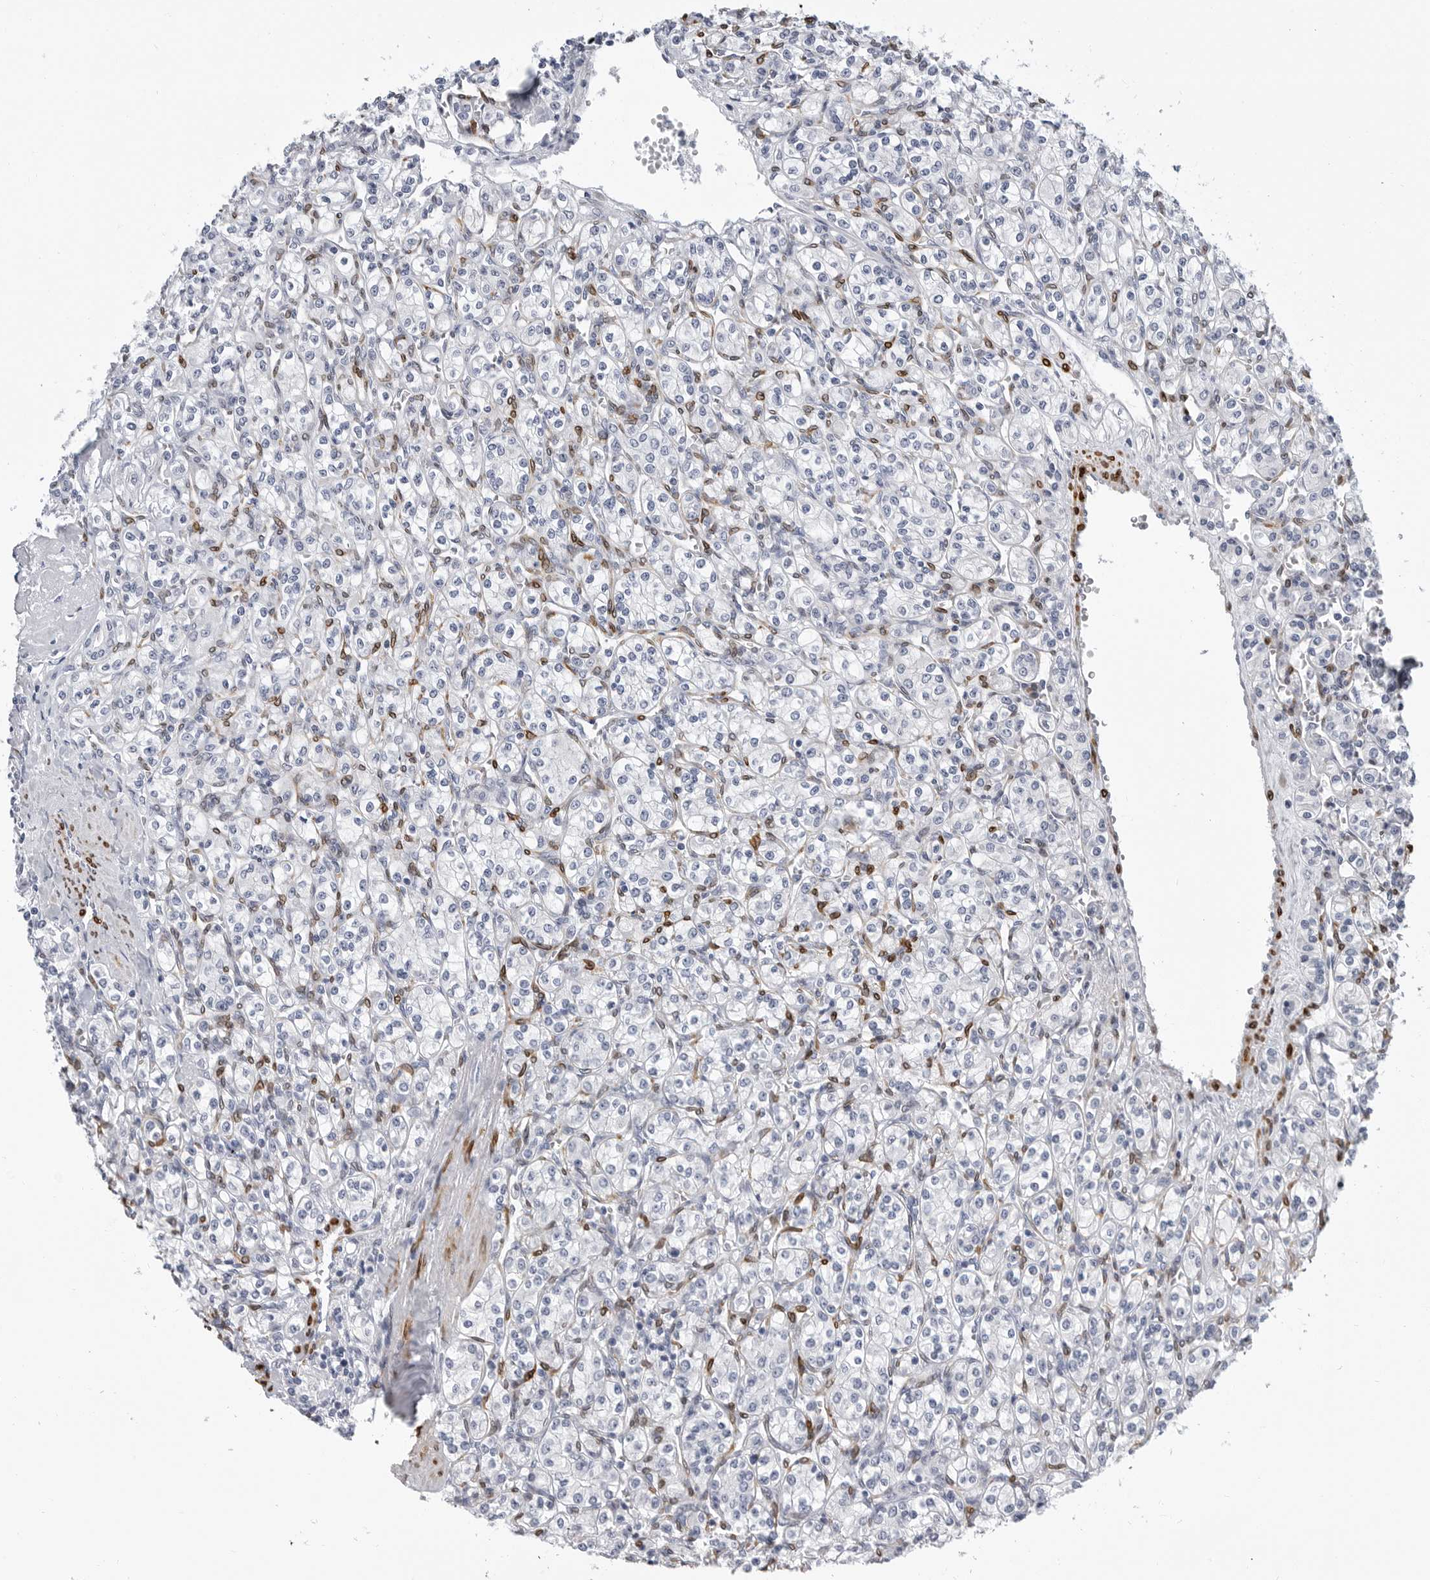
{"staining": {"intensity": "negative", "quantity": "none", "location": "none"}, "tissue": "renal cancer", "cell_type": "Tumor cells", "image_type": "cancer", "snomed": [{"axis": "morphology", "description": "Adenocarcinoma, NOS"}, {"axis": "topography", "description": "Kidney"}], "caption": "Renal cancer stained for a protein using immunohistochemistry exhibits no positivity tumor cells.", "gene": "PLN", "patient": {"sex": "male", "age": 77}}